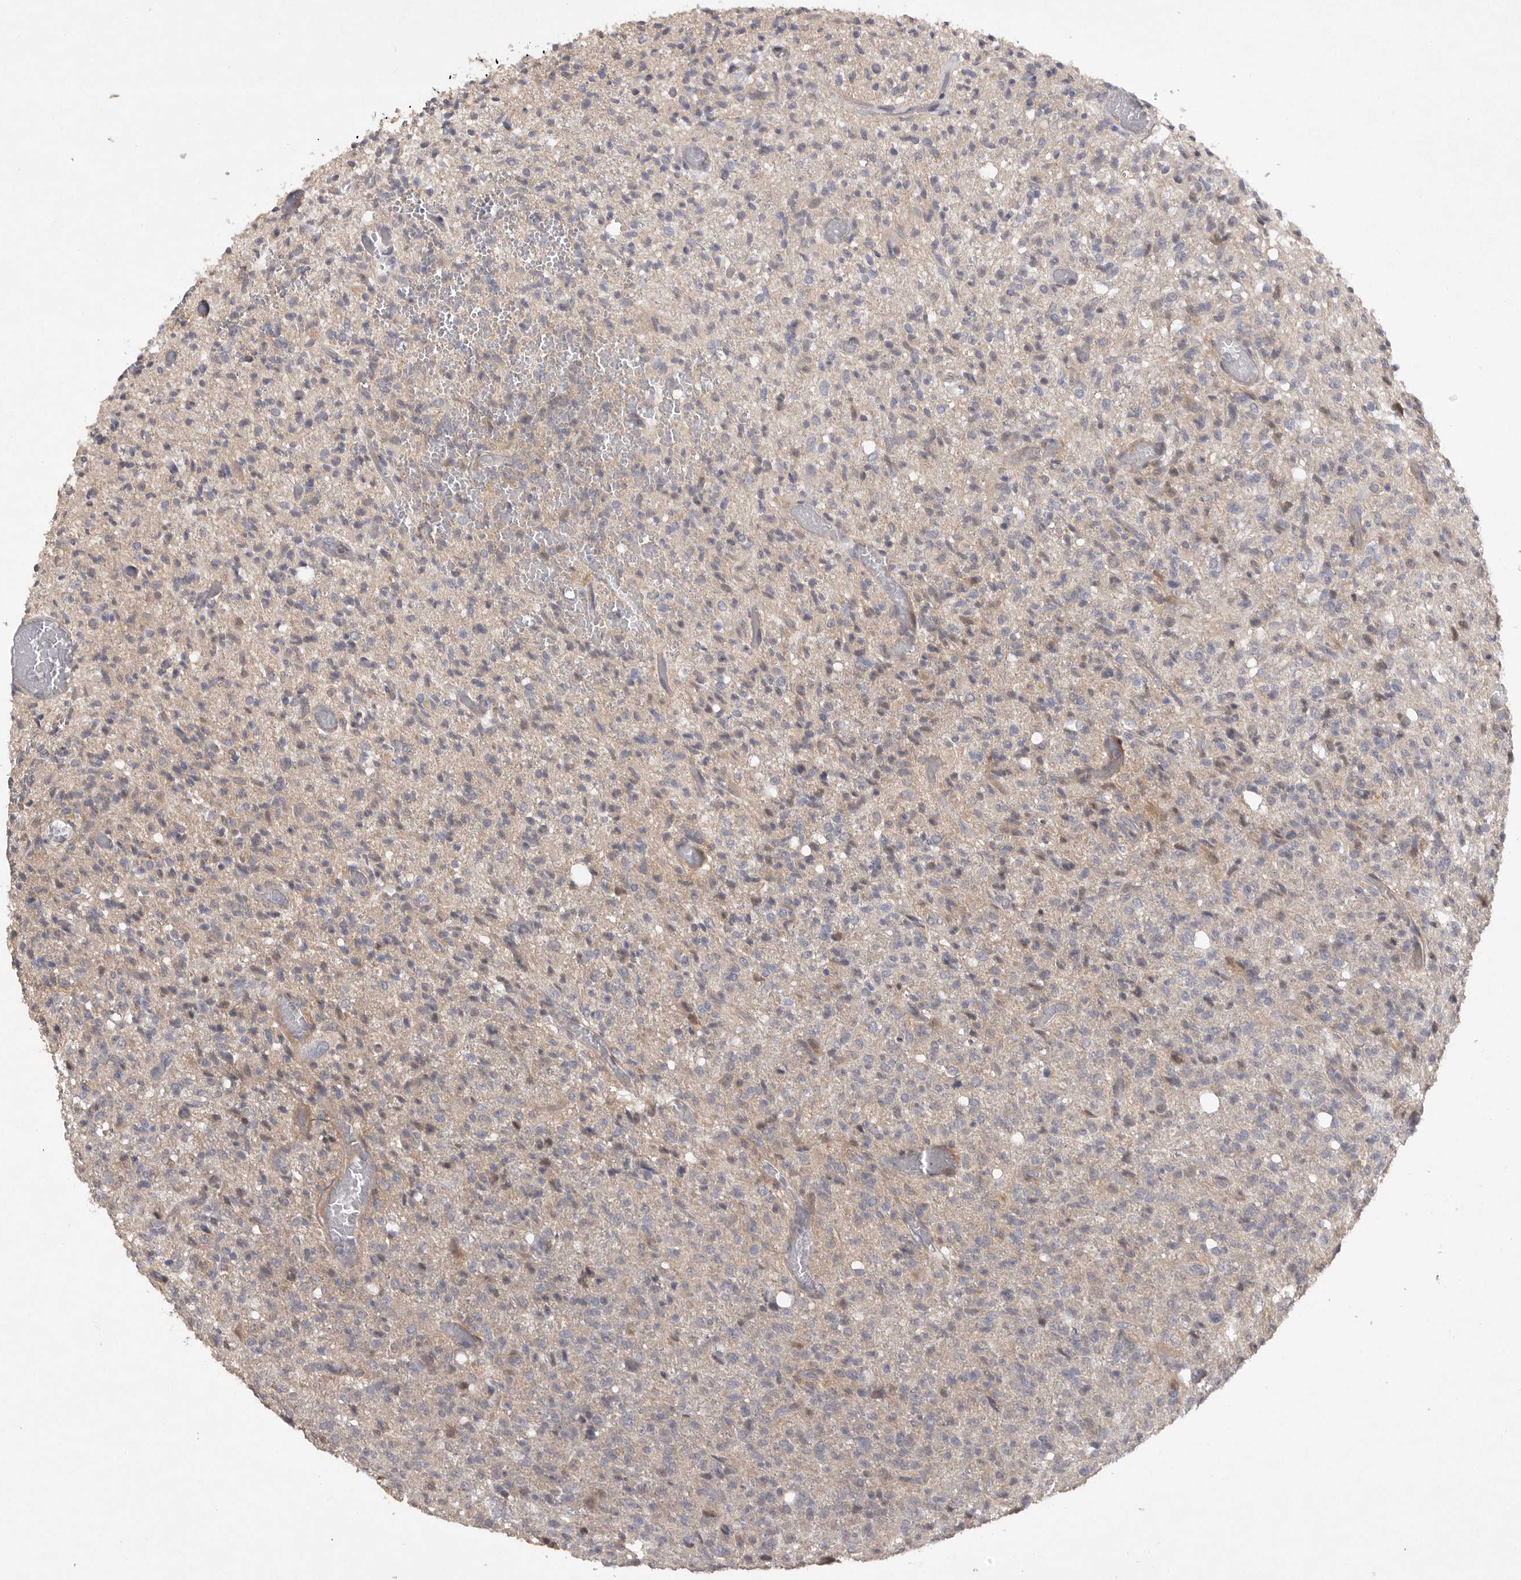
{"staining": {"intensity": "negative", "quantity": "none", "location": "none"}, "tissue": "glioma", "cell_type": "Tumor cells", "image_type": "cancer", "snomed": [{"axis": "morphology", "description": "Glioma, malignant, High grade"}, {"axis": "topography", "description": "Brain"}], "caption": "High magnification brightfield microscopy of glioma stained with DAB (brown) and counterstained with hematoxylin (blue): tumor cells show no significant positivity.", "gene": "EDEM3", "patient": {"sex": "female", "age": 57}}